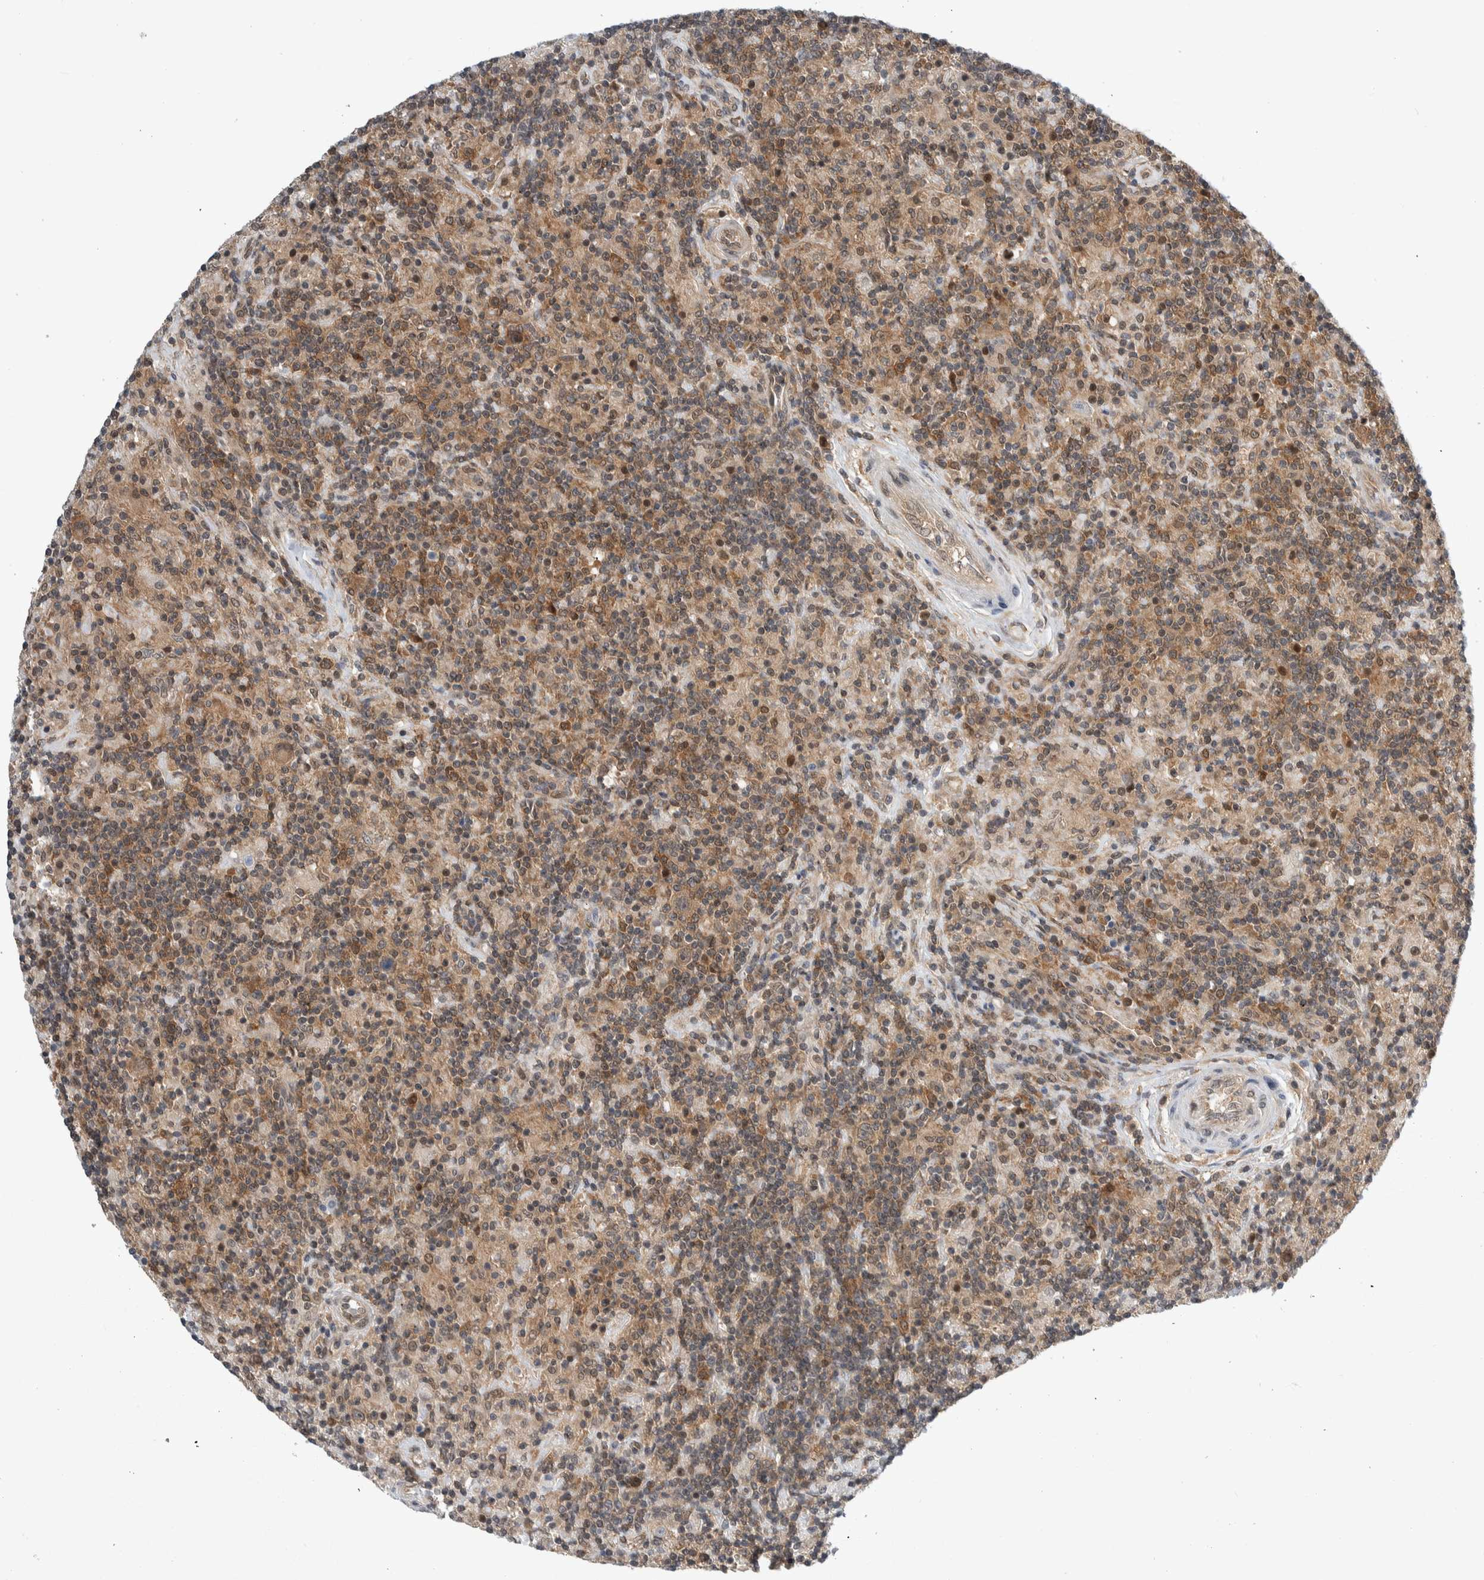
{"staining": {"intensity": "weak", "quantity": ">75%", "location": "cytoplasmic/membranous"}, "tissue": "lymphoma", "cell_type": "Tumor cells", "image_type": "cancer", "snomed": [{"axis": "morphology", "description": "Hodgkin's disease, NOS"}, {"axis": "topography", "description": "Lymph node"}], "caption": "Lymphoma tissue exhibits weak cytoplasmic/membranous expression in about >75% of tumor cells (DAB = brown stain, brightfield microscopy at high magnification).", "gene": "CCDC43", "patient": {"sex": "male", "age": 70}}